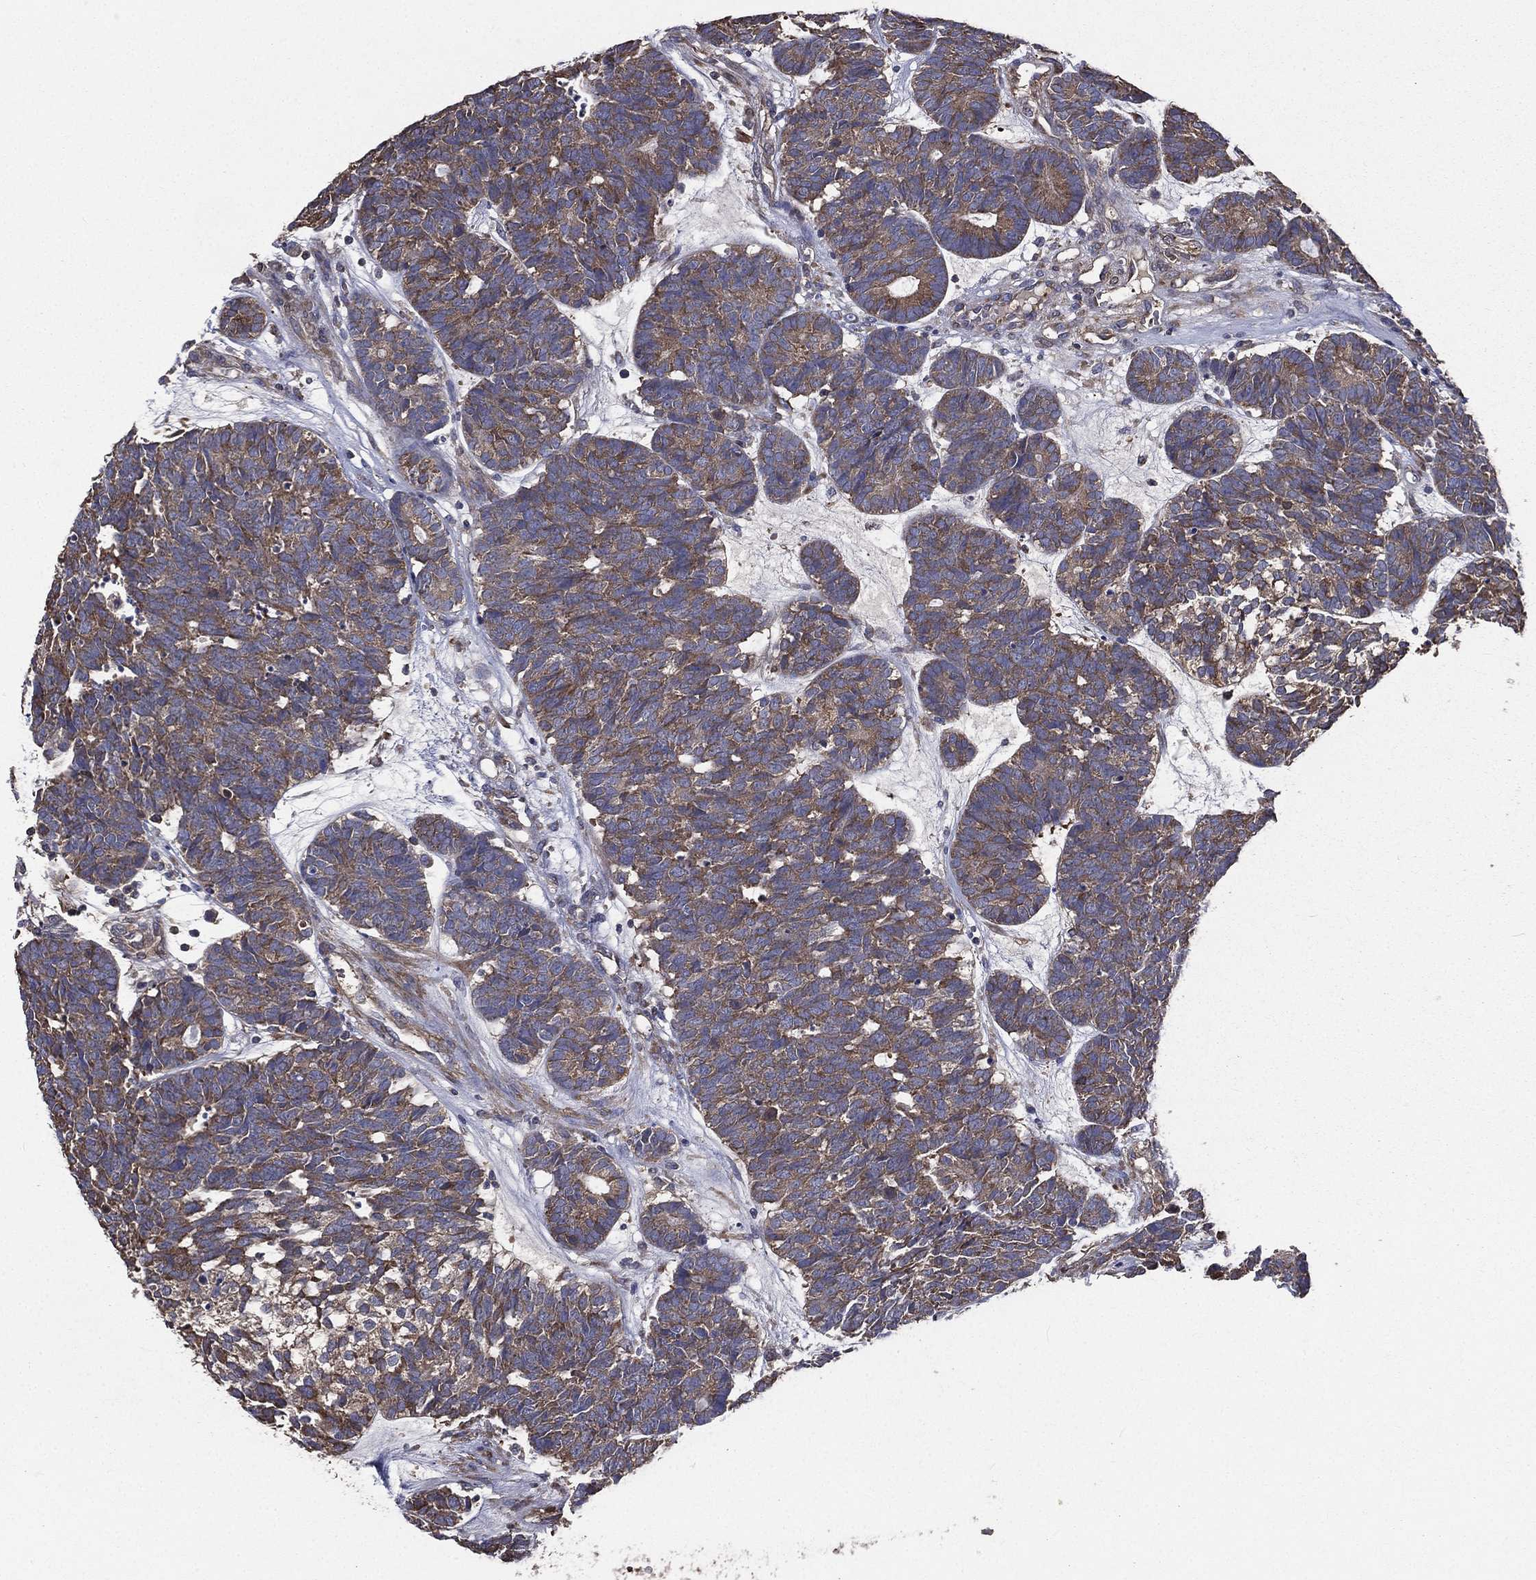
{"staining": {"intensity": "moderate", "quantity": "25%-75%", "location": "cytoplasmic/membranous"}, "tissue": "head and neck cancer", "cell_type": "Tumor cells", "image_type": "cancer", "snomed": [{"axis": "morphology", "description": "Adenocarcinoma, NOS"}, {"axis": "topography", "description": "Head-Neck"}], "caption": "DAB (3,3'-diaminobenzidine) immunohistochemical staining of head and neck cancer exhibits moderate cytoplasmic/membranous protein positivity in approximately 25%-75% of tumor cells.", "gene": "SARS1", "patient": {"sex": "female", "age": 81}}